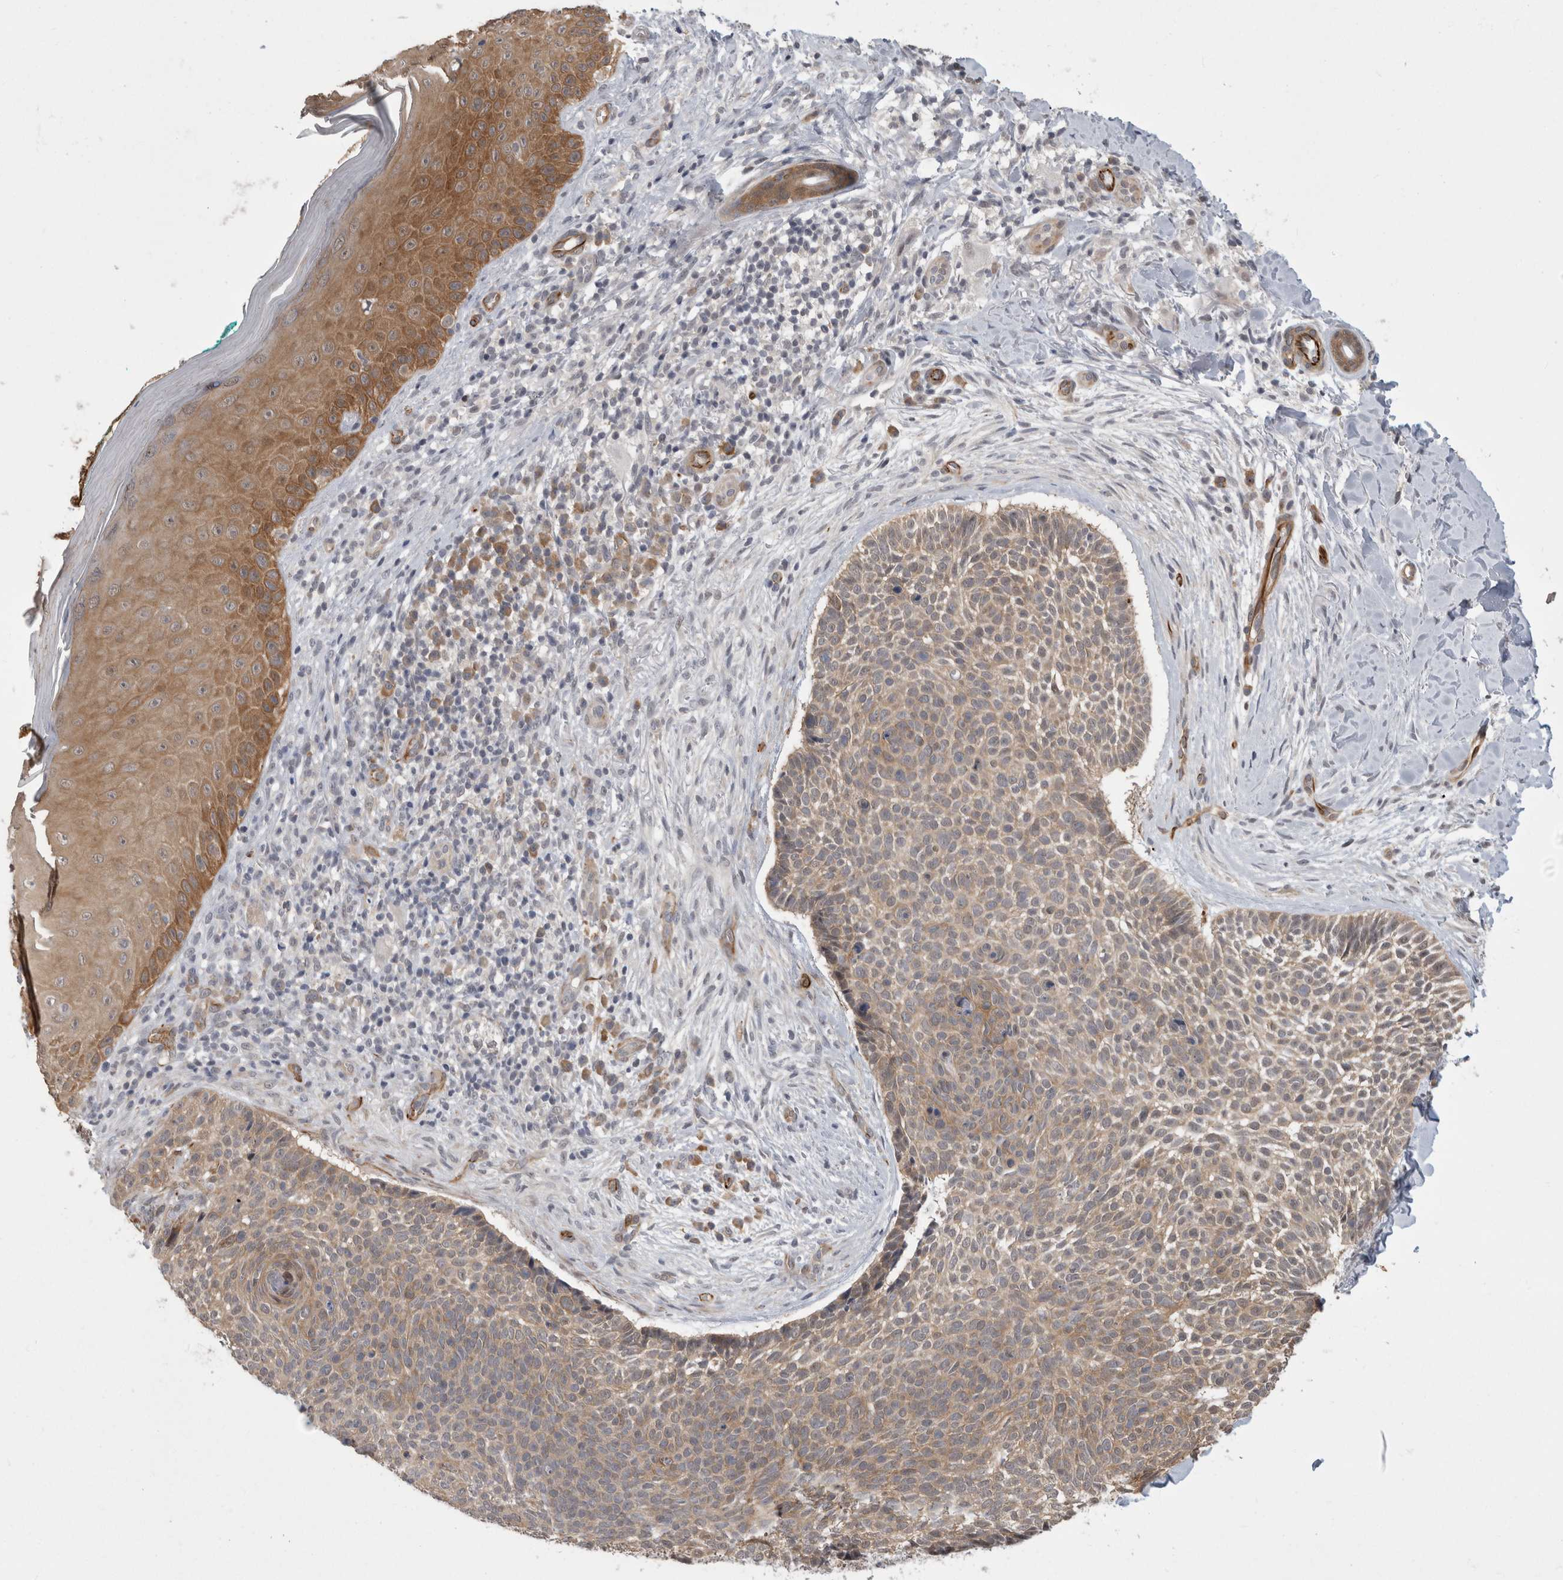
{"staining": {"intensity": "weak", "quantity": ">75%", "location": "cytoplasmic/membranous"}, "tissue": "skin cancer", "cell_type": "Tumor cells", "image_type": "cancer", "snomed": [{"axis": "morphology", "description": "Normal tissue, NOS"}, {"axis": "morphology", "description": "Basal cell carcinoma"}, {"axis": "topography", "description": "Skin"}], "caption": "IHC of human skin cancer demonstrates low levels of weak cytoplasmic/membranous staining in approximately >75% of tumor cells.", "gene": "FAM83H", "patient": {"sex": "male", "age": 67}}